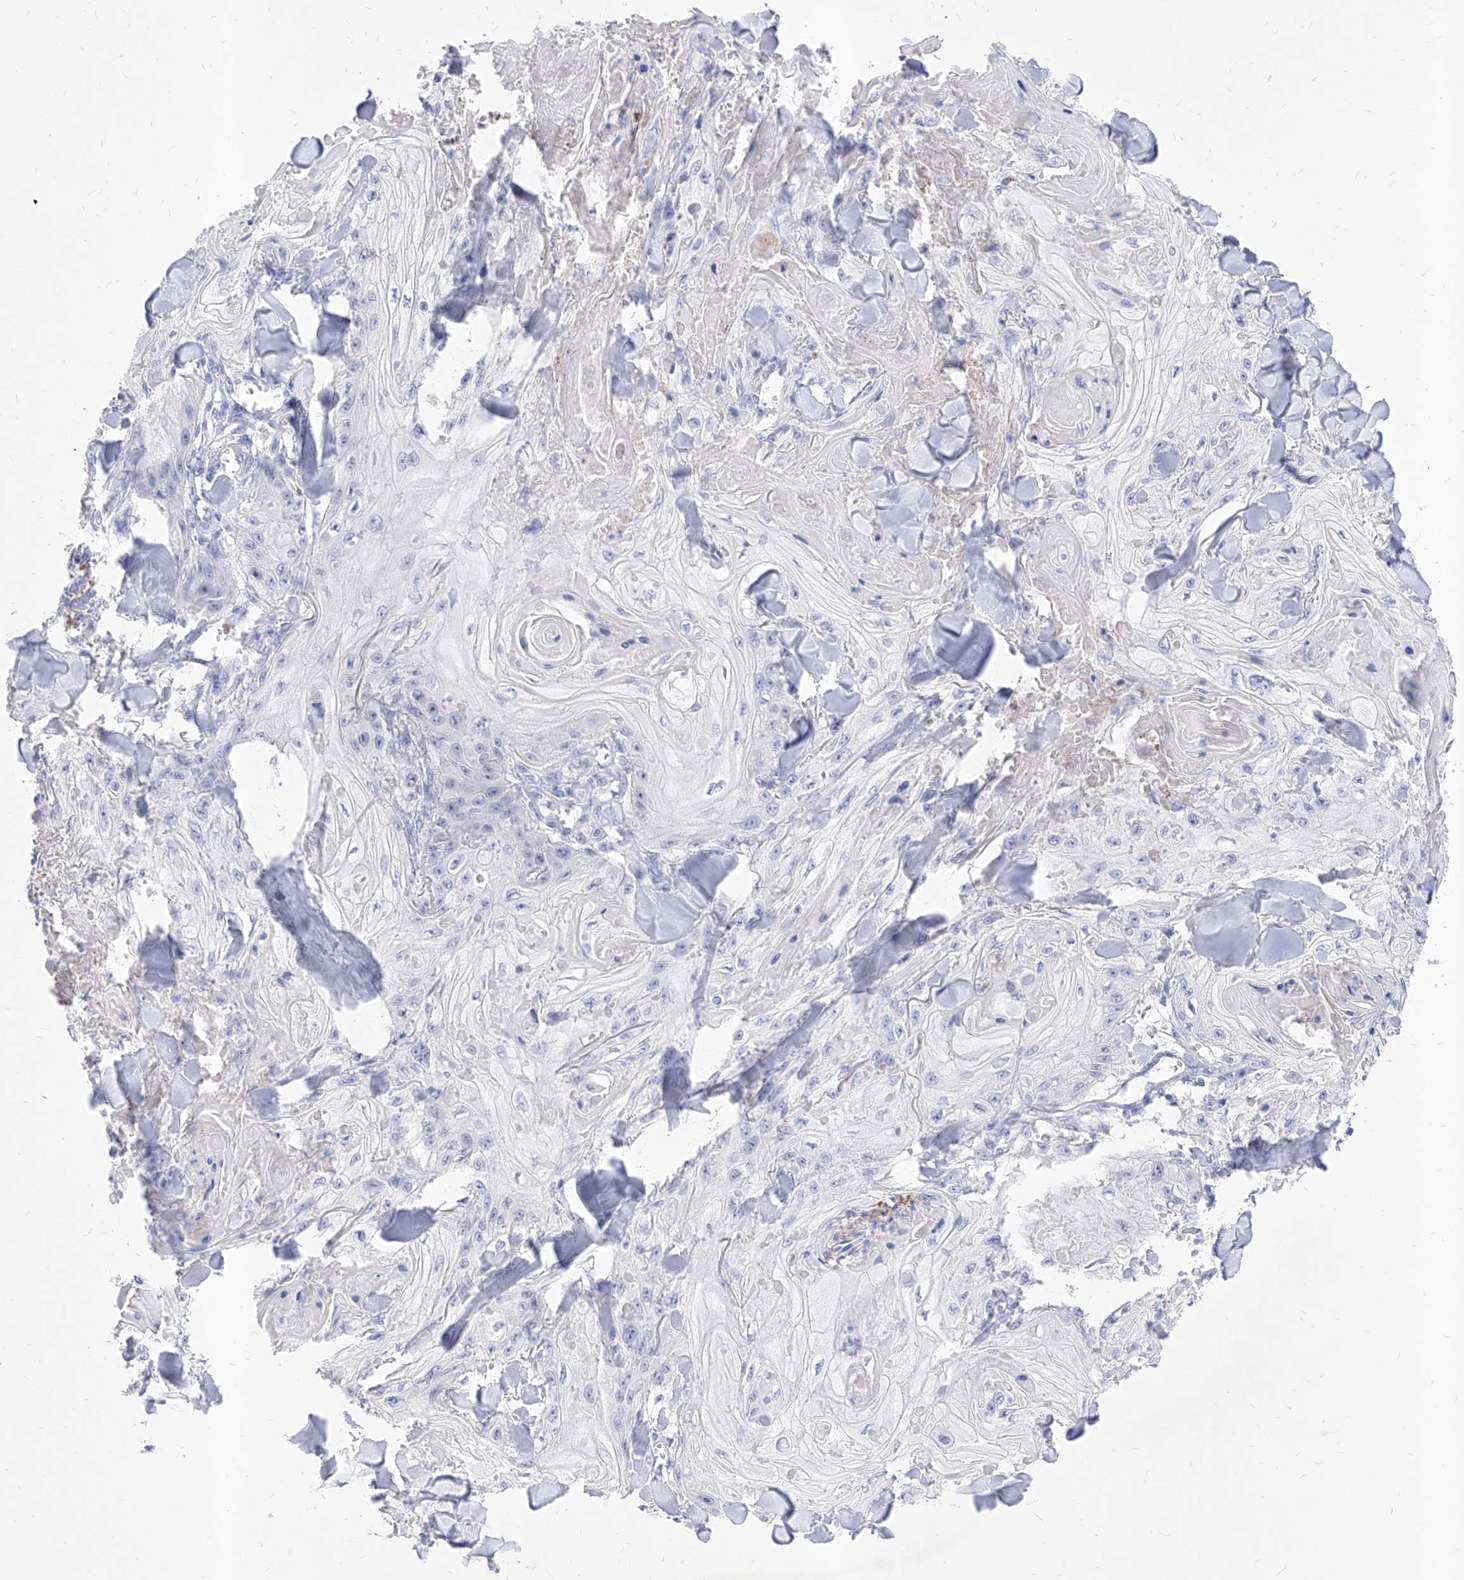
{"staining": {"intensity": "negative", "quantity": "none", "location": "none"}, "tissue": "skin cancer", "cell_type": "Tumor cells", "image_type": "cancer", "snomed": [{"axis": "morphology", "description": "Squamous cell carcinoma, NOS"}, {"axis": "topography", "description": "Skin"}], "caption": "This is an immunohistochemistry (IHC) micrograph of squamous cell carcinoma (skin). There is no expression in tumor cells.", "gene": "VAX1", "patient": {"sex": "male", "age": 74}}